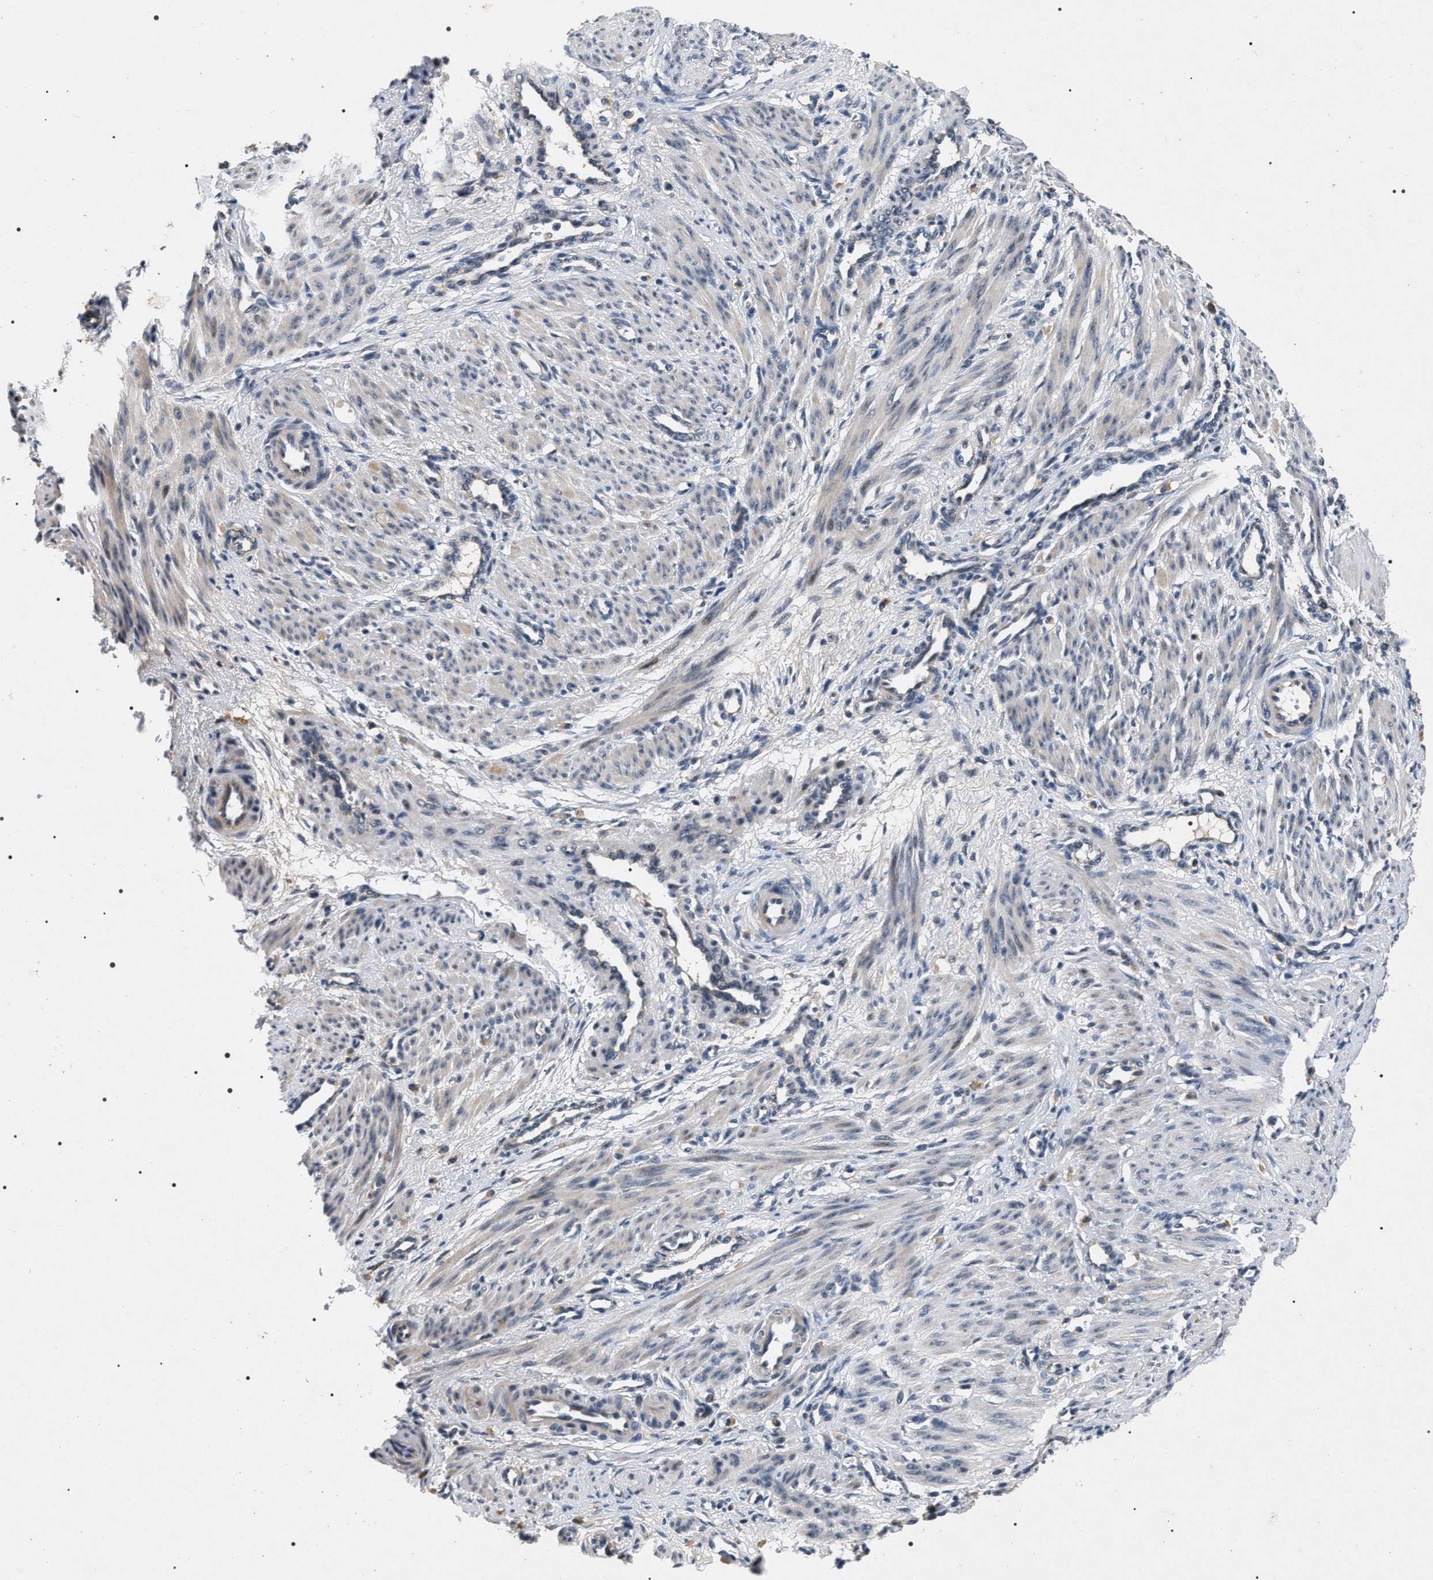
{"staining": {"intensity": "weak", "quantity": "25%-75%", "location": "cytoplasmic/membranous"}, "tissue": "smooth muscle", "cell_type": "Smooth muscle cells", "image_type": "normal", "snomed": [{"axis": "morphology", "description": "Normal tissue, NOS"}, {"axis": "topography", "description": "Endometrium"}], "caption": "Weak cytoplasmic/membranous protein positivity is appreciated in about 25%-75% of smooth muscle cells in smooth muscle. (DAB (3,3'-diaminobenzidine) IHC, brown staining for protein, blue staining for nuclei).", "gene": "IFT81", "patient": {"sex": "female", "age": 33}}